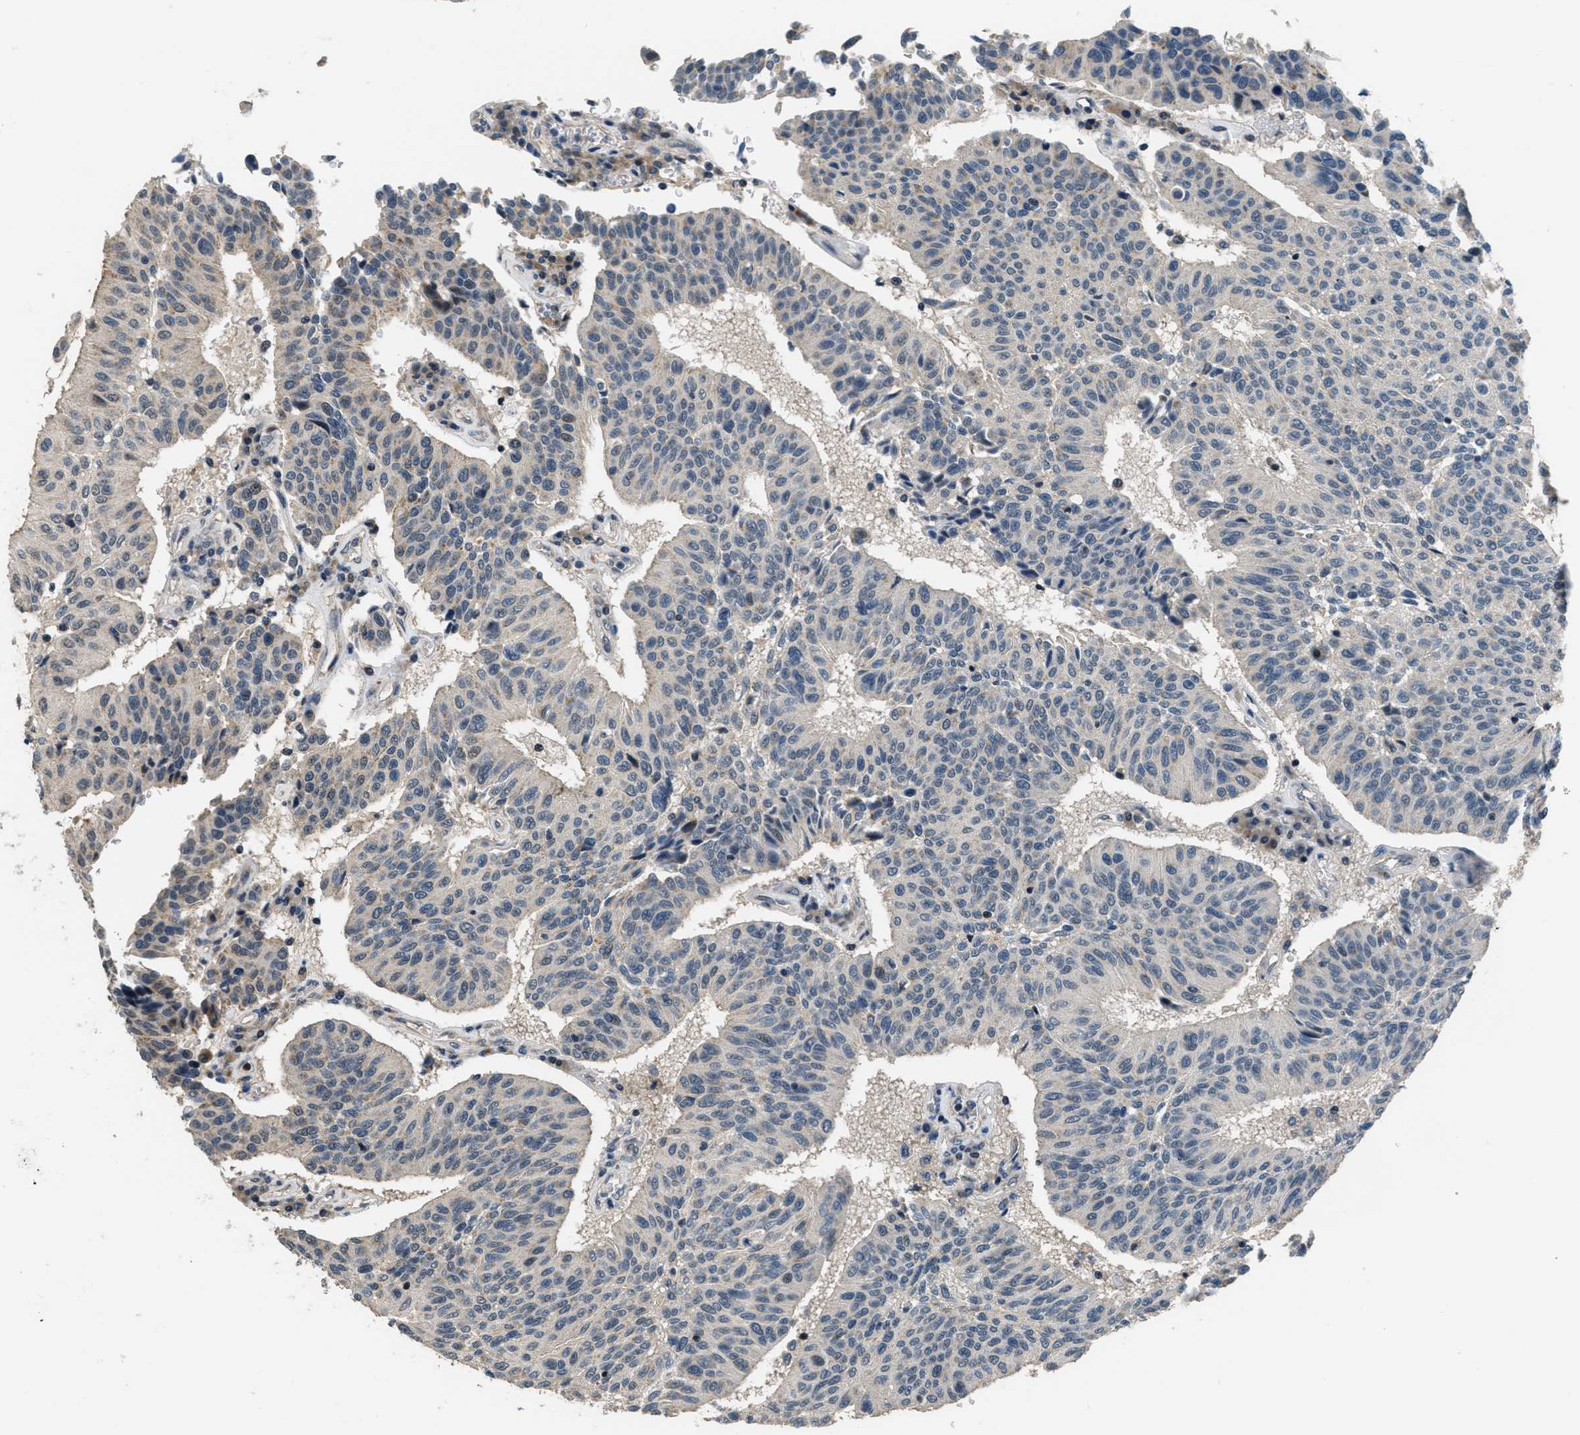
{"staining": {"intensity": "negative", "quantity": "none", "location": "none"}, "tissue": "urothelial cancer", "cell_type": "Tumor cells", "image_type": "cancer", "snomed": [{"axis": "morphology", "description": "Urothelial carcinoma, High grade"}, {"axis": "topography", "description": "Urinary bladder"}], "caption": "This histopathology image is of high-grade urothelial carcinoma stained with IHC to label a protein in brown with the nuclei are counter-stained blue. There is no expression in tumor cells.", "gene": "NAT1", "patient": {"sex": "male", "age": 66}}